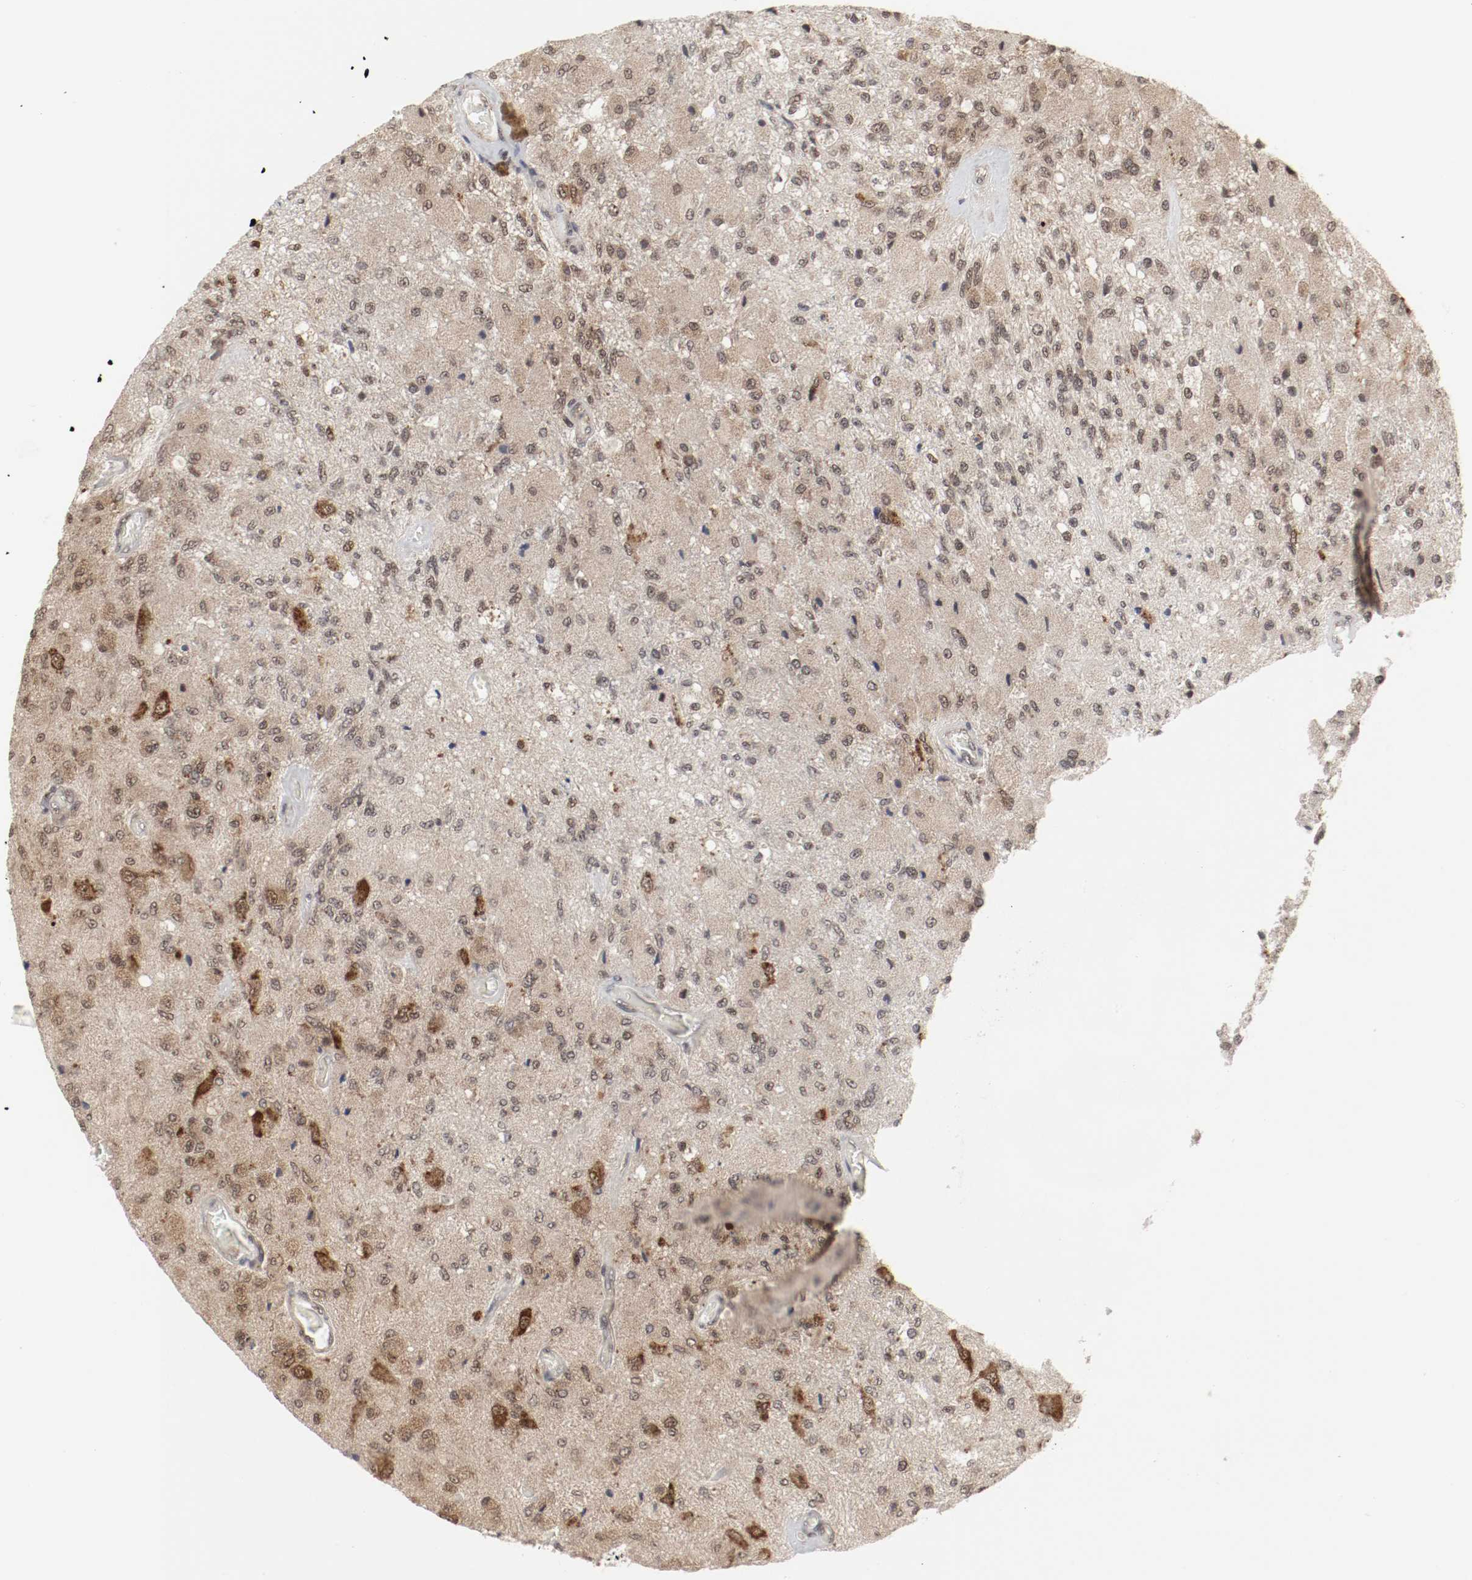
{"staining": {"intensity": "moderate", "quantity": ">75%", "location": "cytoplasmic/membranous,nuclear"}, "tissue": "glioma", "cell_type": "Tumor cells", "image_type": "cancer", "snomed": [{"axis": "morphology", "description": "Normal tissue, NOS"}, {"axis": "morphology", "description": "Glioma, malignant, High grade"}, {"axis": "topography", "description": "Cerebral cortex"}], "caption": "IHC image of neoplastic tissue: human glioma stained using immunohistochemistry (IHC) exhibits medium levels of moderate protein expression localized specifically in the cytoplasmic/membranous and nuclear of tumor cells, appearing as a cytoplasmic/membranous and nuclear brown color.", "gene": "CSNK2B", "patient": {"sex": "male", "age": 77}}